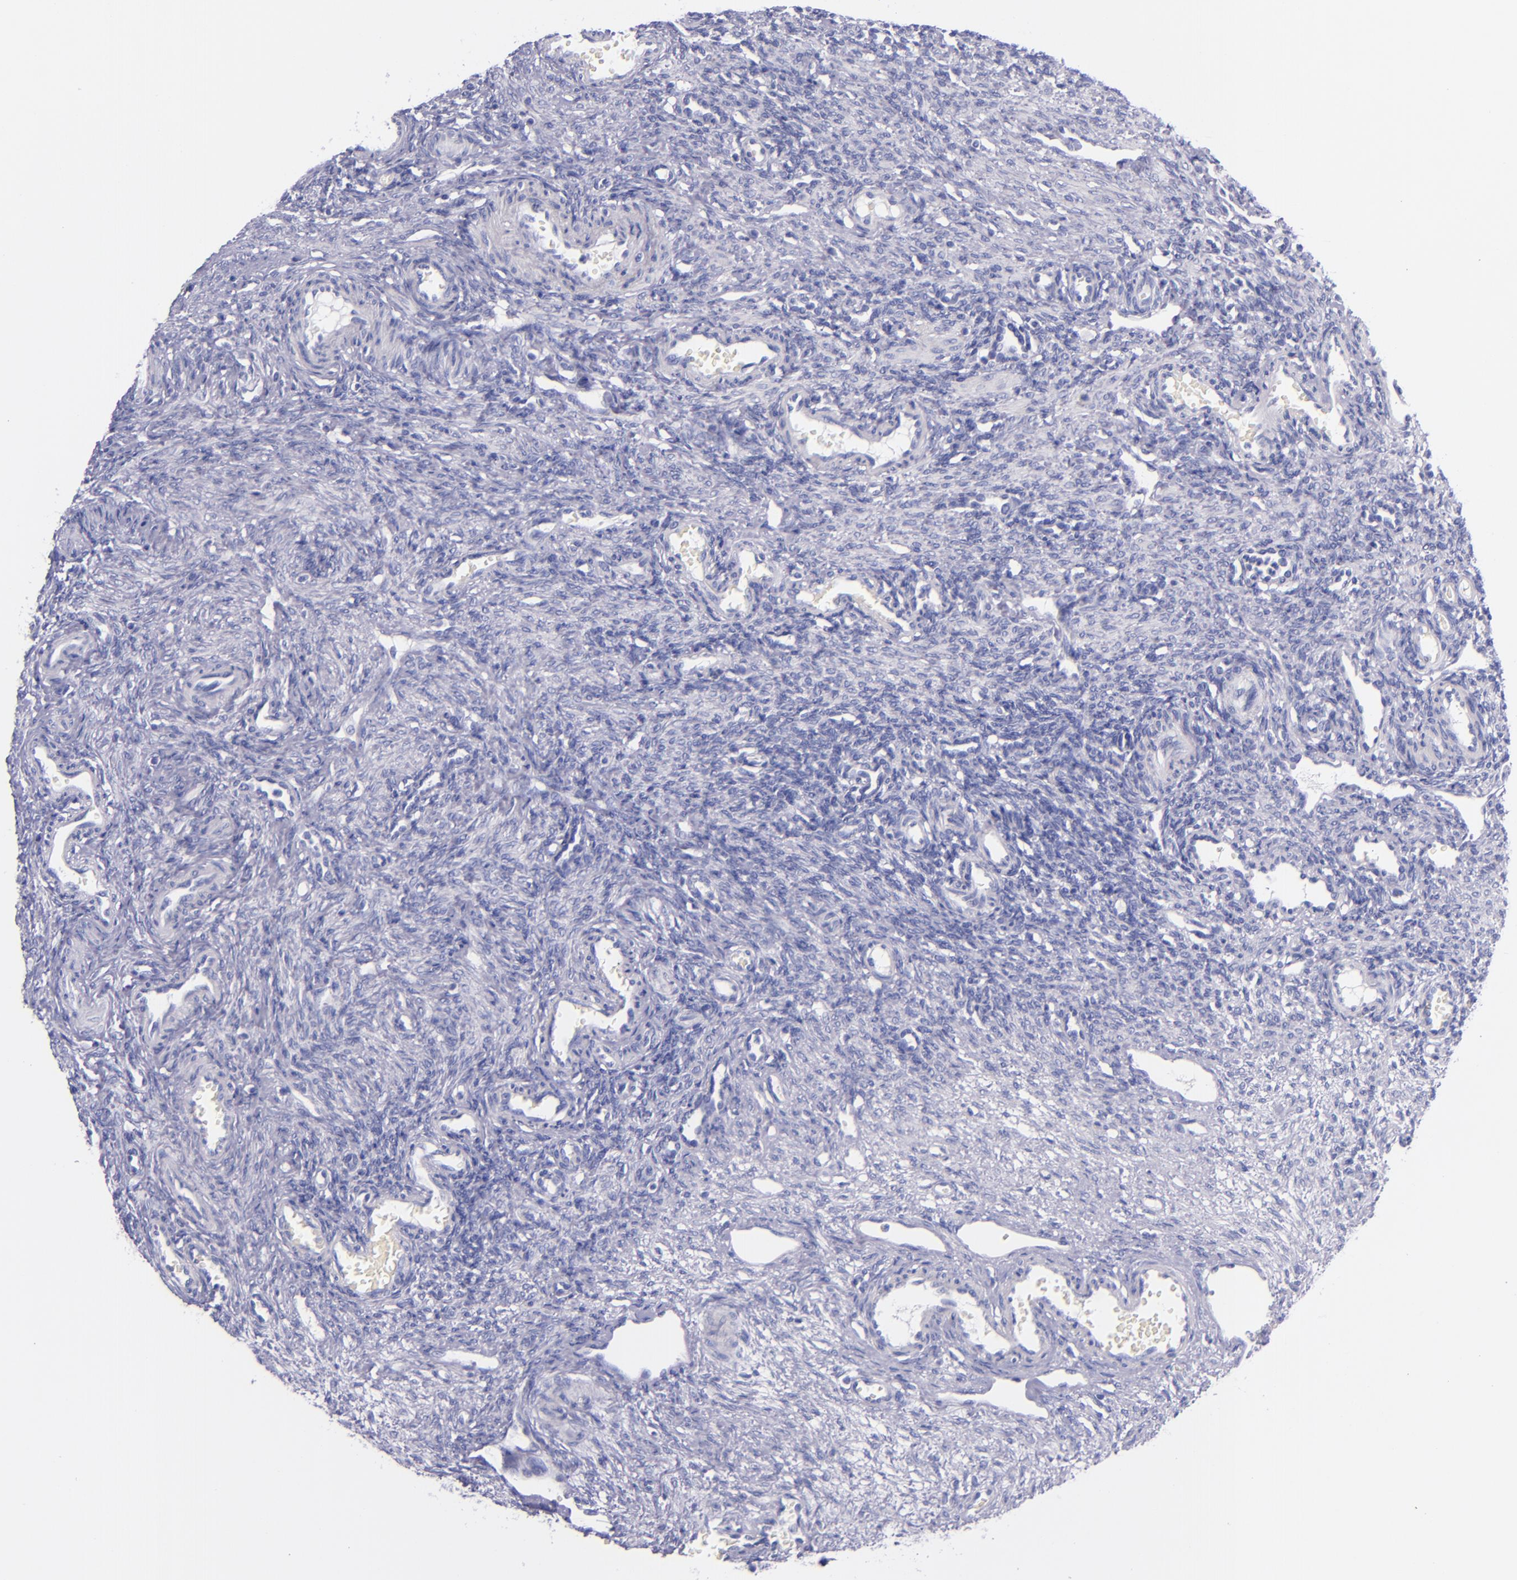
{"staining": {"intensity": "negative", "quantity": "none", "location": "none"}, "tissue": "ovary", "cell_type": "Ovarian stroma cells", "image_type": "normal", "snomed": [{"axis": "morphology", "description": "Normal tissue, NOS"}, {"axis": "topography", "description": "Ovary"}], "caption": "IHC micrograph of normal ovary: ovary stained with DAB displays no significant protein positivity in ovarian stroma cells.", "gene": "LAG3", "patient": {"sex": "female", "age": 33}}